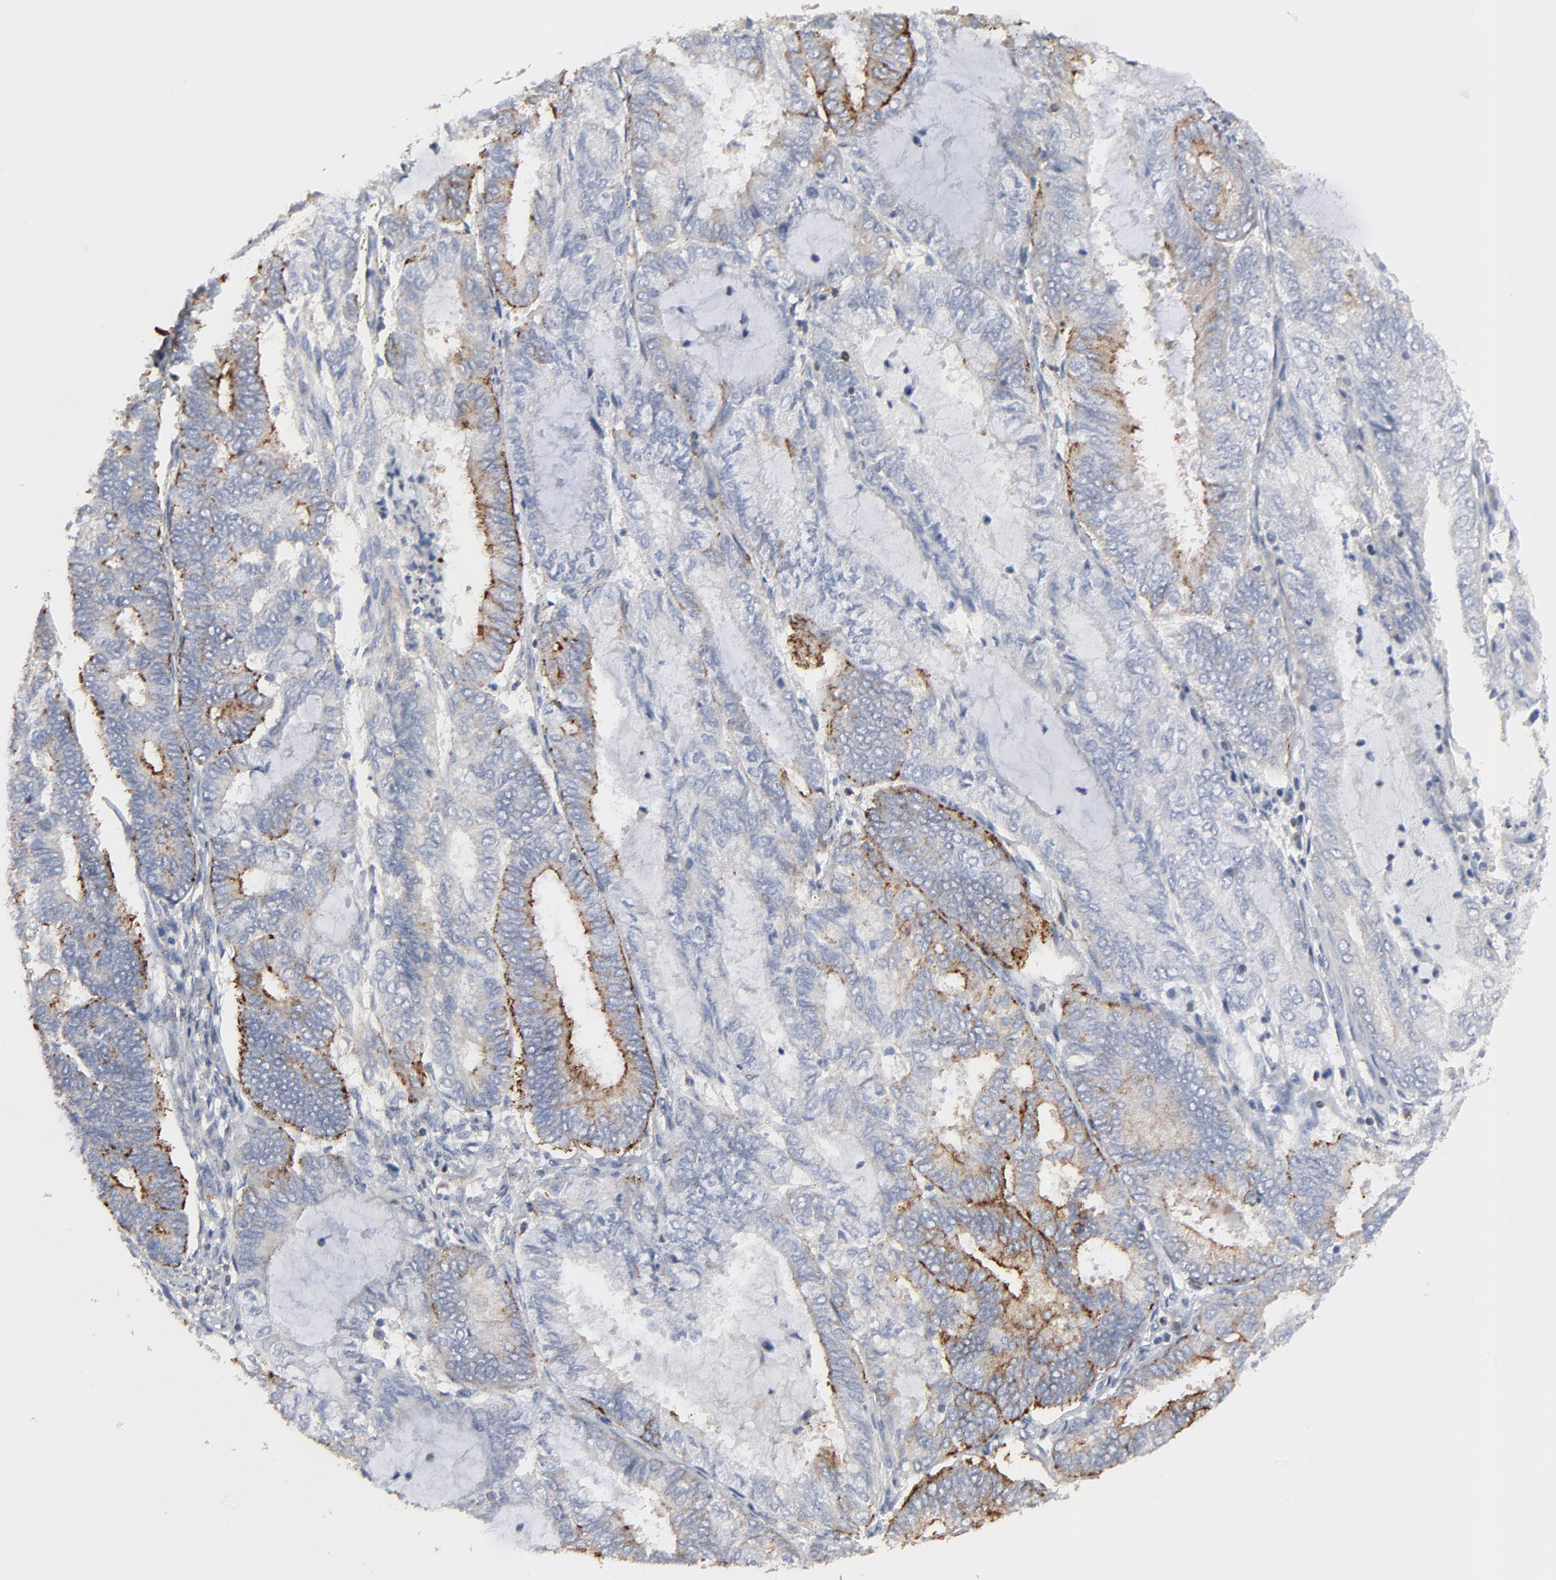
{"staining": {"intensity": "moderate", "quantity": "25%-75%", "location": "cytoplasmic/membranous"}, "tissue": "endometrial cancer", "cell_type": "Tumor cells", "image_type": "cancer", "snomed": [{"axis": "morphology", "description": "Adenocarcinoma, NOS"}, {"axis": "topography", "description": "Endometrium"}], "caption": "Adenocarcinoma (endometrial) stained with immunohistochemistry (IHC) exhibits moderate cytoplasmic/membranous staining in approximately 25%-75% of tumor cells.", "gene": "SKAP1", "patient": {"sex": "female", "age": 59}}